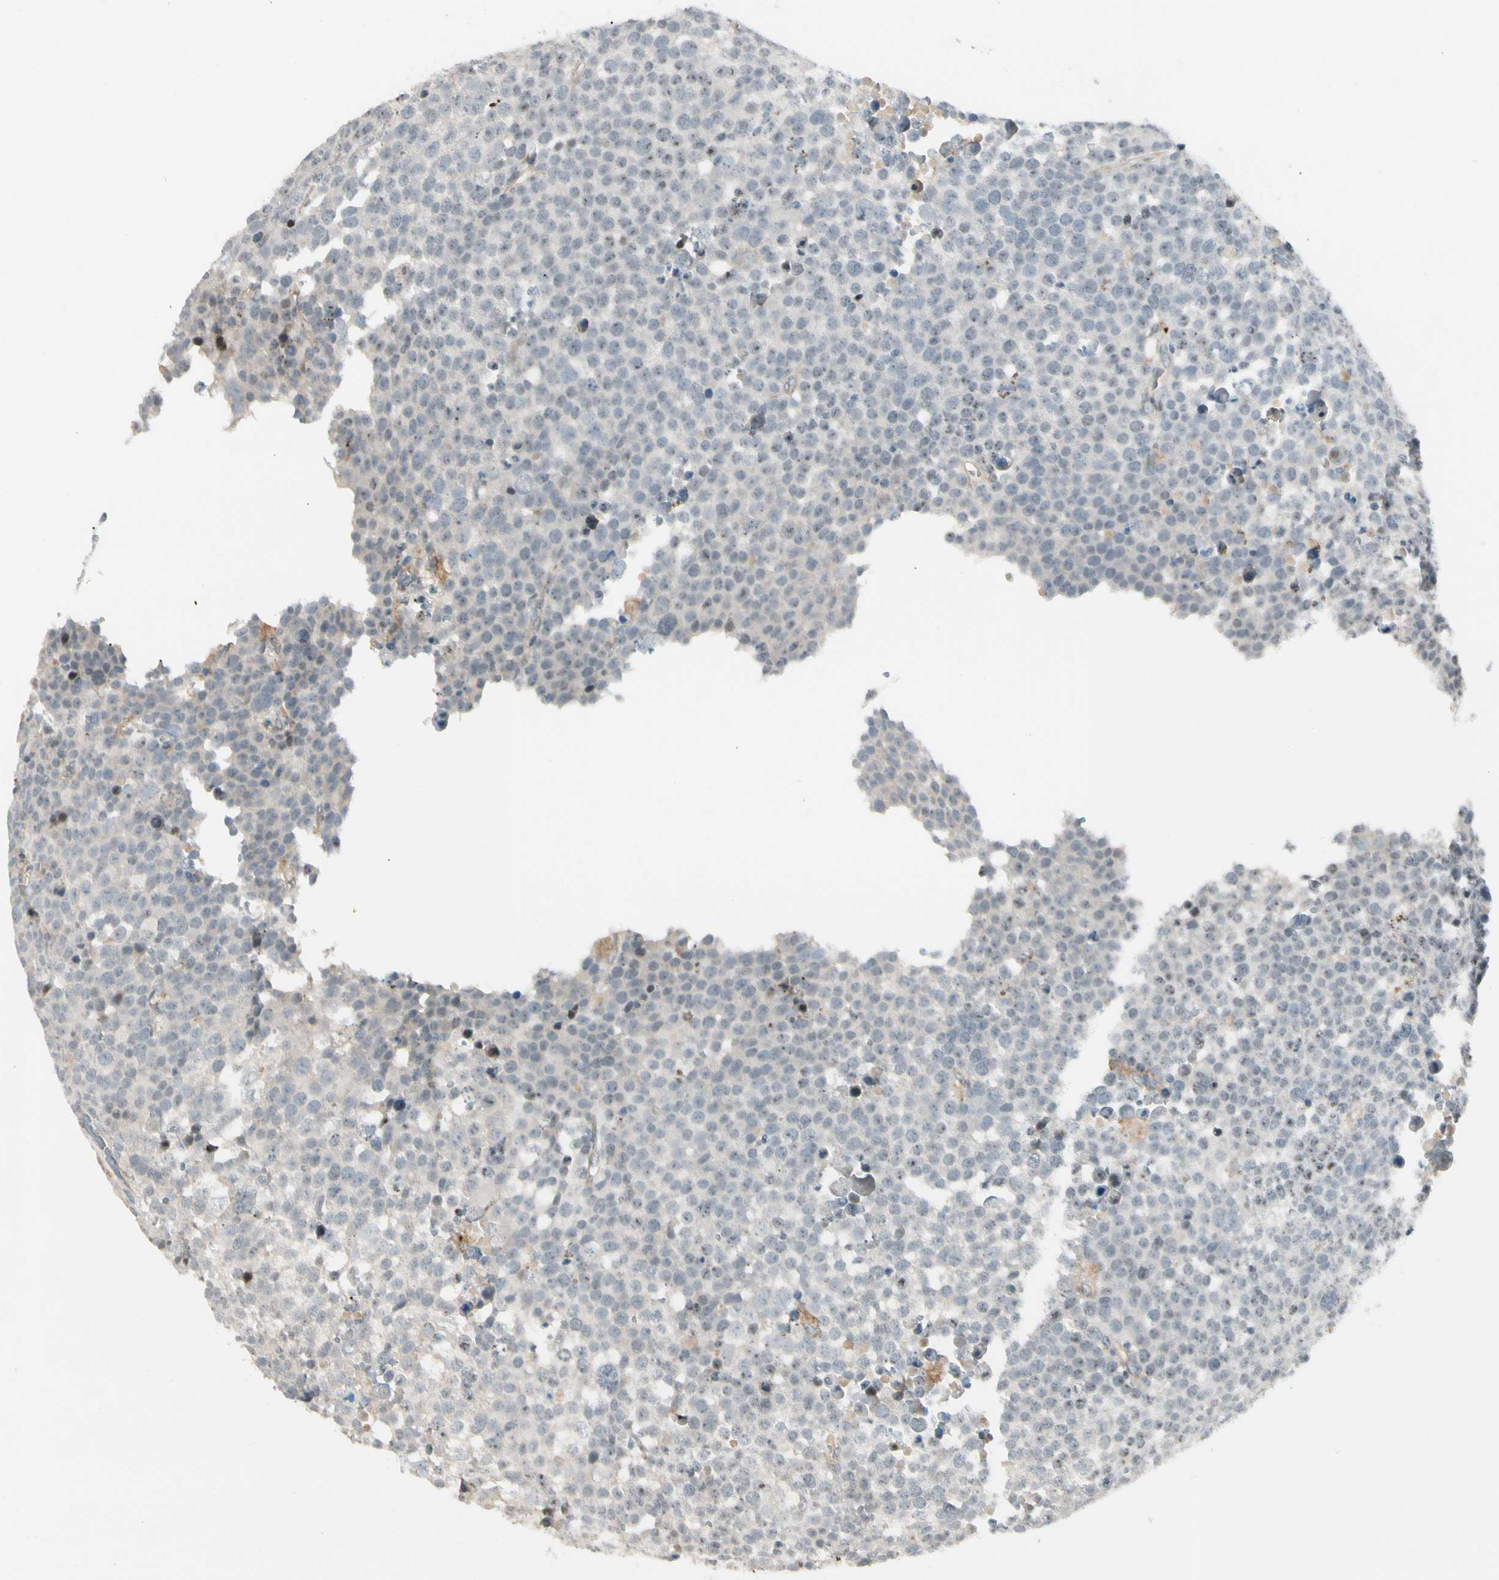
{"staining": {"intensity": "negative", "quantity": "none", "location": "none"}, "tissue": "testis cancer", "cell_type": "Tumor cells", "image_type": "cancer", "snomed": [{"axis": "morphology", "description": "Seminoma, NOS"}, {"axis": "topography", "description": "Testis"}], "caption": "Tumor cells are negative for protein expression in human seminoma (testis).", "gene": "FNDC3B", "patient": {"sex": "male", "age": 71}}